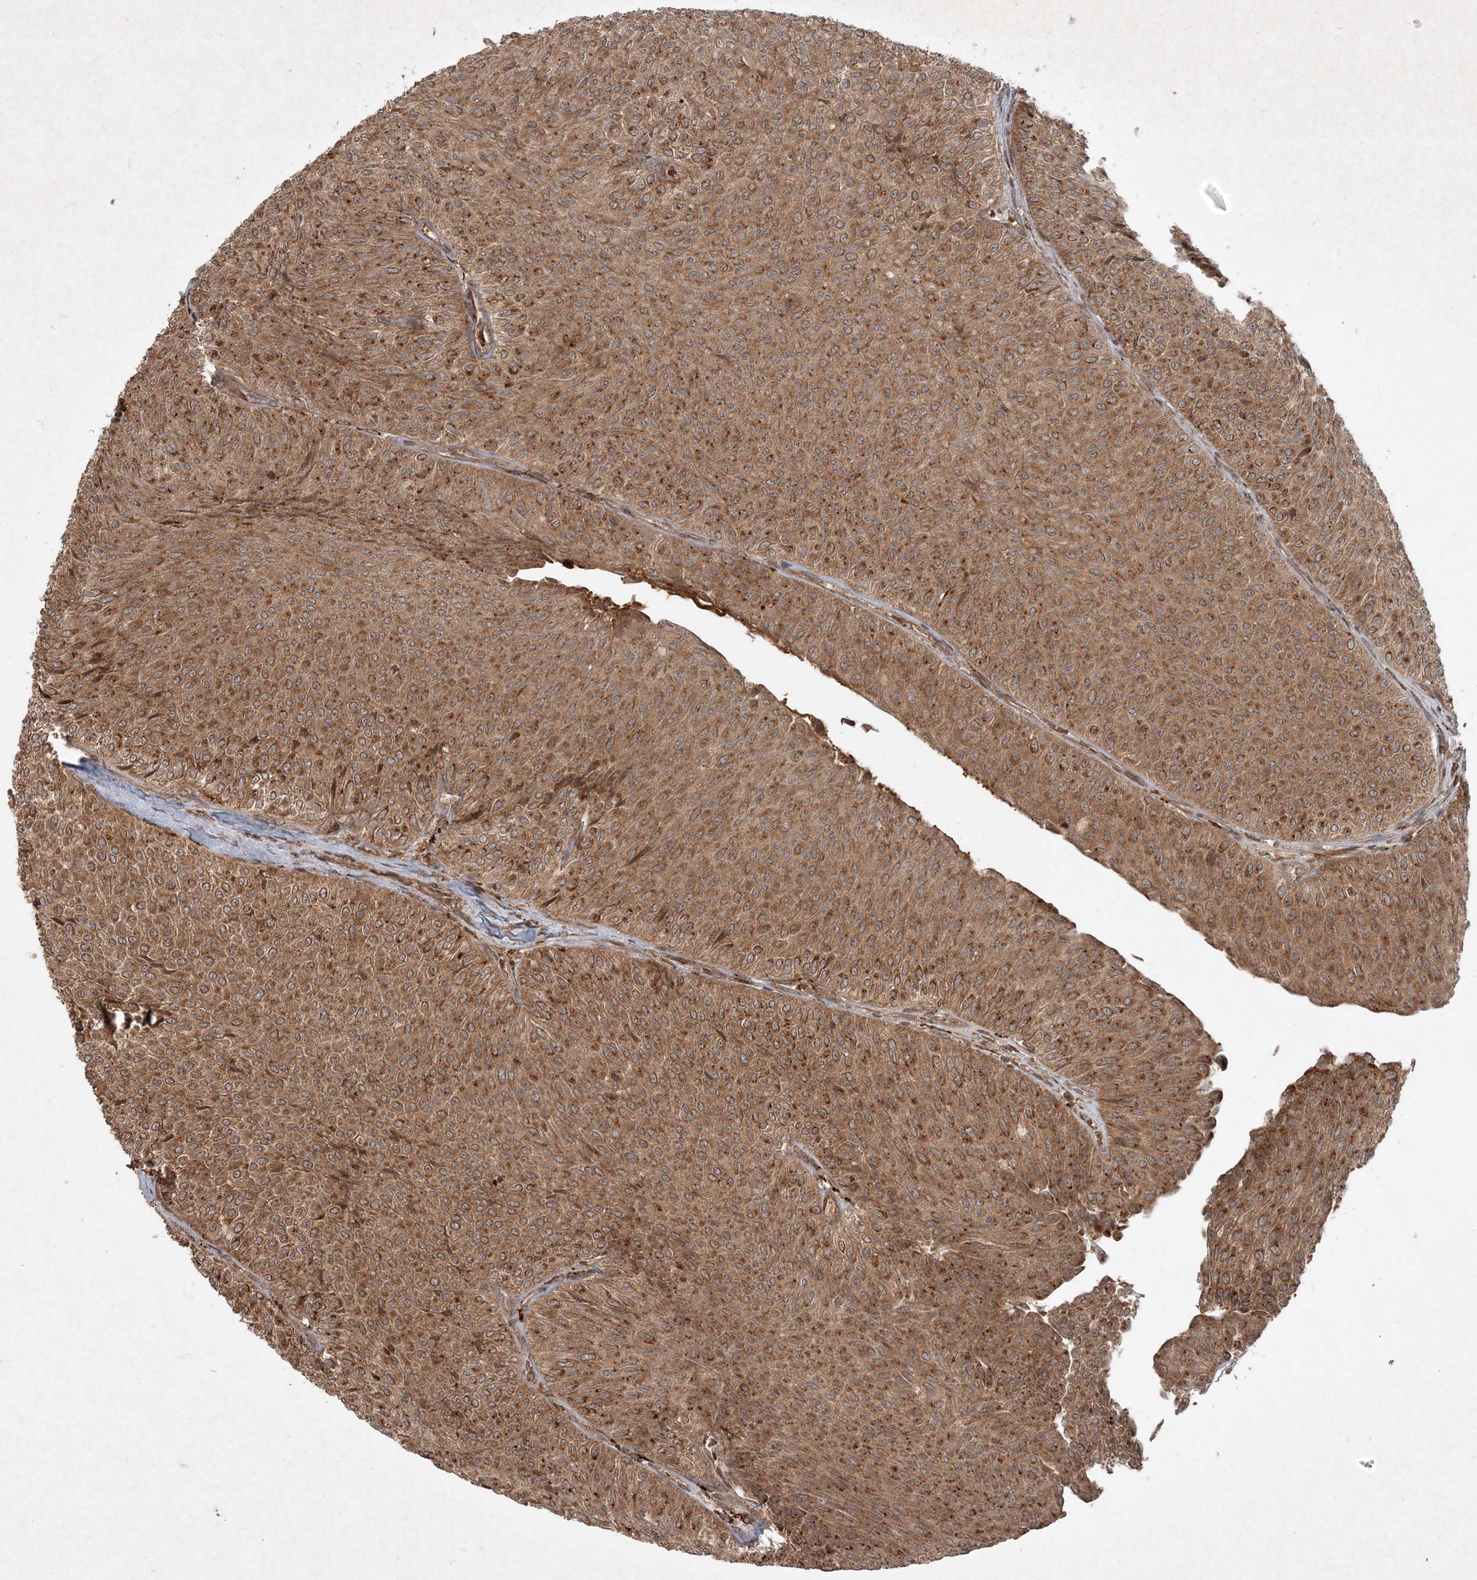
{"staining": {"intensity": "moderate", "quantity": ">75%", "location": "cytoplasmic/membranous"}, "tissue": "urothelial cancer", "cell_type": "Tumor cells", "image_type": "cancer", "snomed": [{"axis": "morphology", "description": "Urothelial carcinoma, Low grade"}, {"axis": "topography", "description": "Urinary bladder"}], "caption": "Tumor cells show medium levels of moderate cytoplasmic/membranous expression in approximately >75% of cells in human urothelial carcinoma (low-grade).", "gene": "NARS1", "patient": {"sex": "male", "age": 78}}